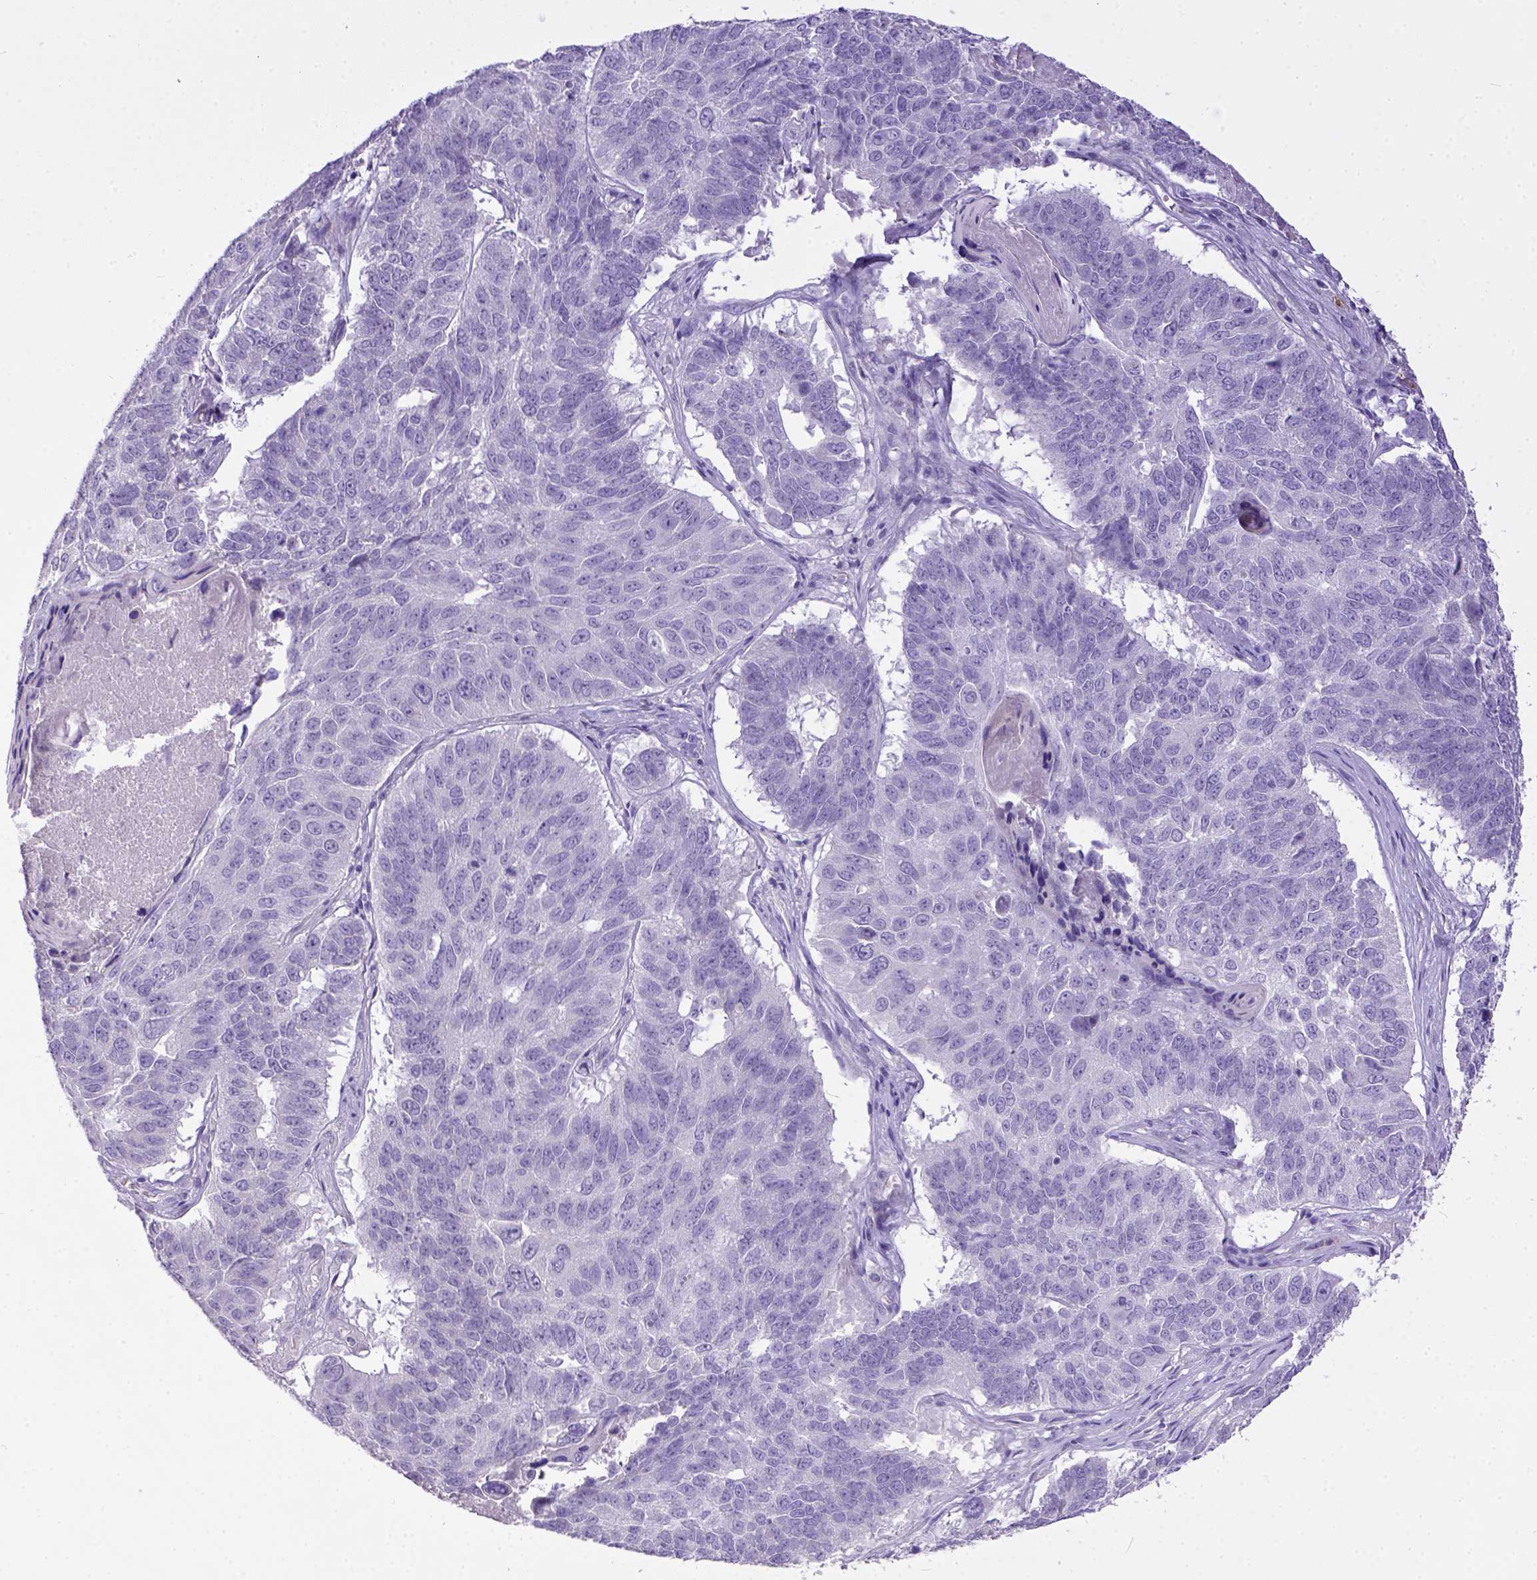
{"staining": {"intensity": "negative", "quantity": "none", "location": "none"}, "tissue": "lung cancer", "cell_type": "Tumor cells", "image_type": "cancer", "snomed": [{"axis": "morphology", "description": "Squamous cell carcinoma, NOS"}, {"axis": "topography", "description": "Lung"}], "caption": "Immunohistochemistry (IHC) histopathology image of squamous cell carcinoma (lung) stained for a protein (brown), which shows no expression in tumor cells.", "gene": "KIT", "patient": {"sex": "male", "age": 73}}